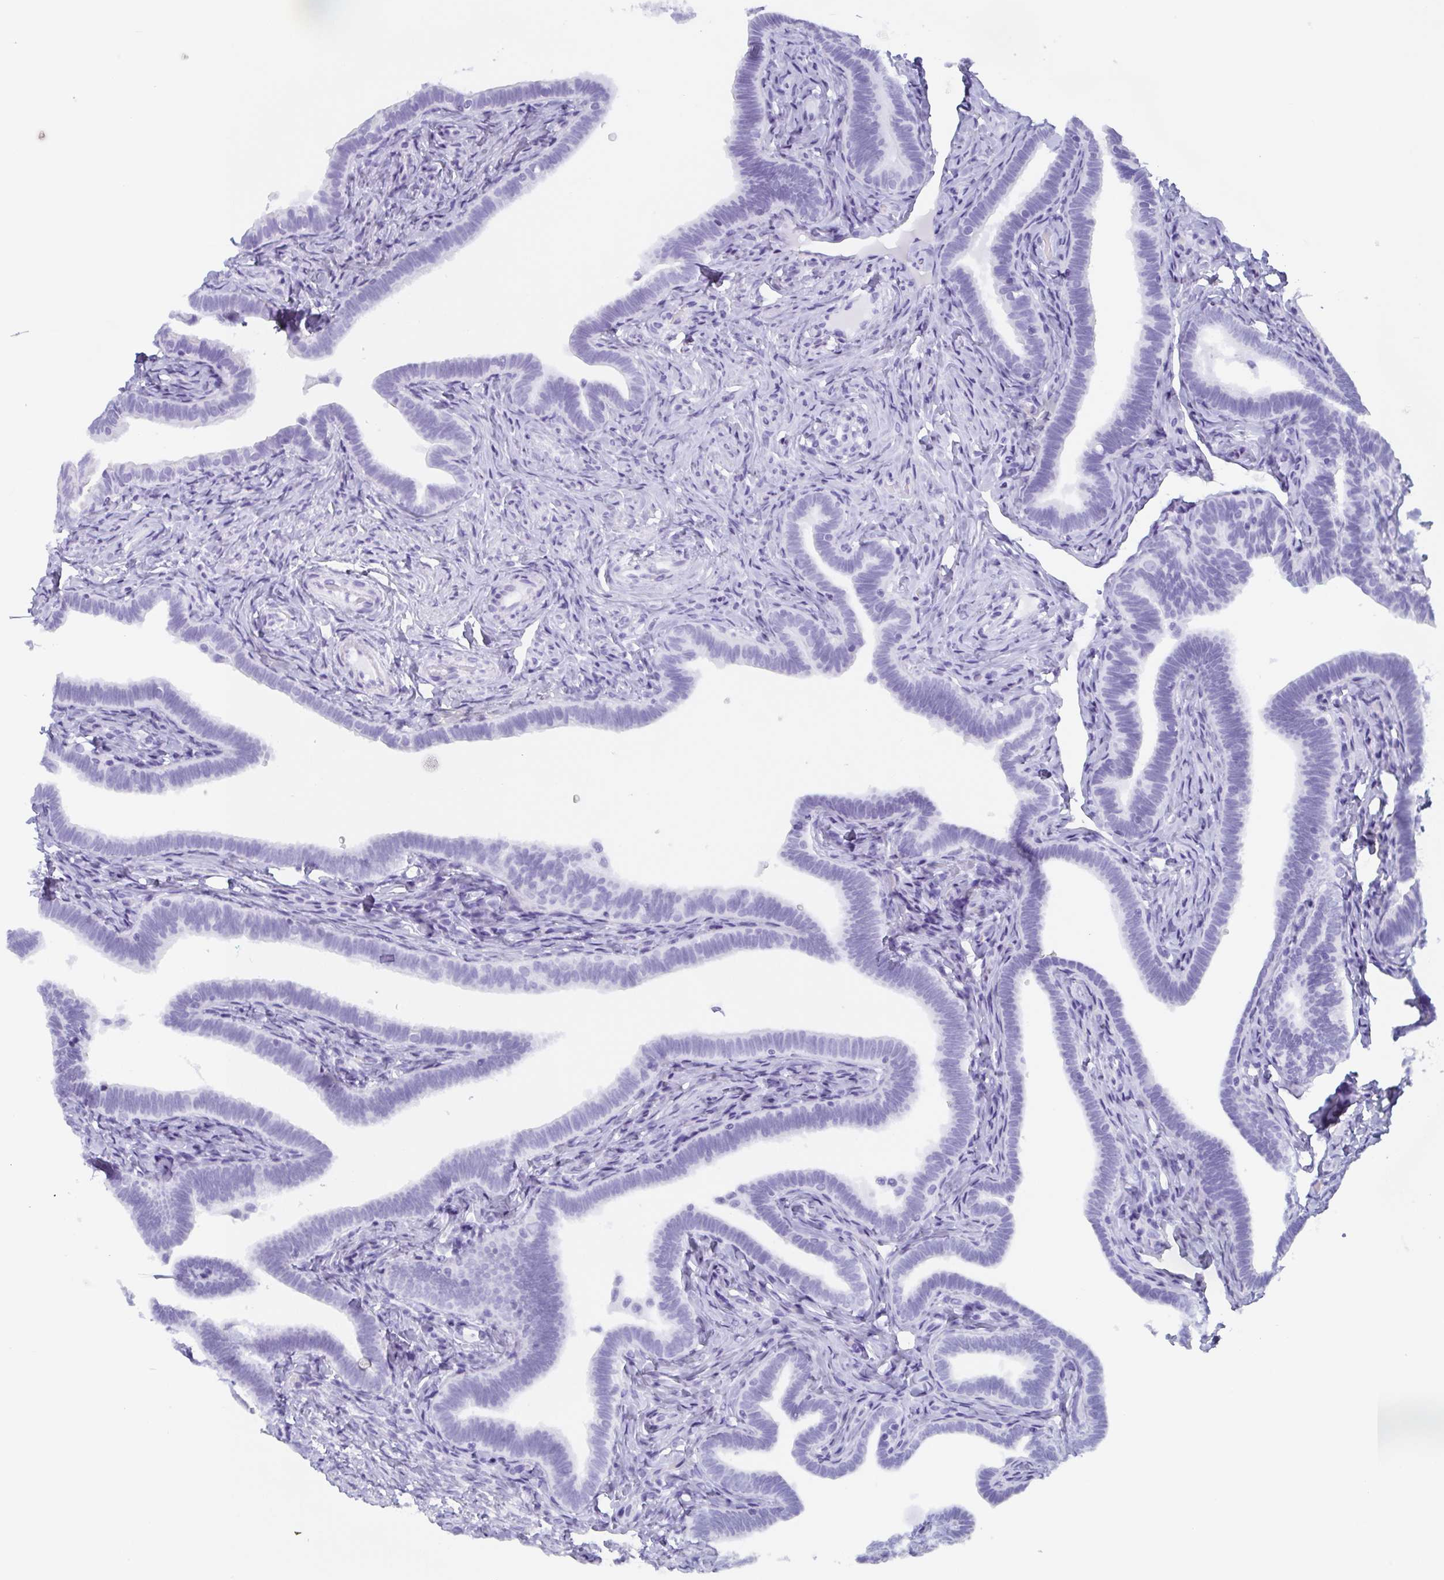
{"staining": {"intensity": "negative", "quantity": "none", "location": "none"}, "tissue": "fallopian tube", "cell_type": "Glandular cells", "image_type": "normal", "snomed": [{"axis": "morphology", "description": "Normal tissue, NOS"}, {"axis": "topography", "description": "Fallopian tube"}], "caption": "The photomicrograph displays no staining of glandular cells in unremarkable fallopian tube. The staining was performed using DAB to visualize the protein expression in brown, while the nuclei were stained in blue with hematoxylin (Magnification: 20x).", "gene": "AGFG2", "patient": {"sex": "female", "age": 69}}